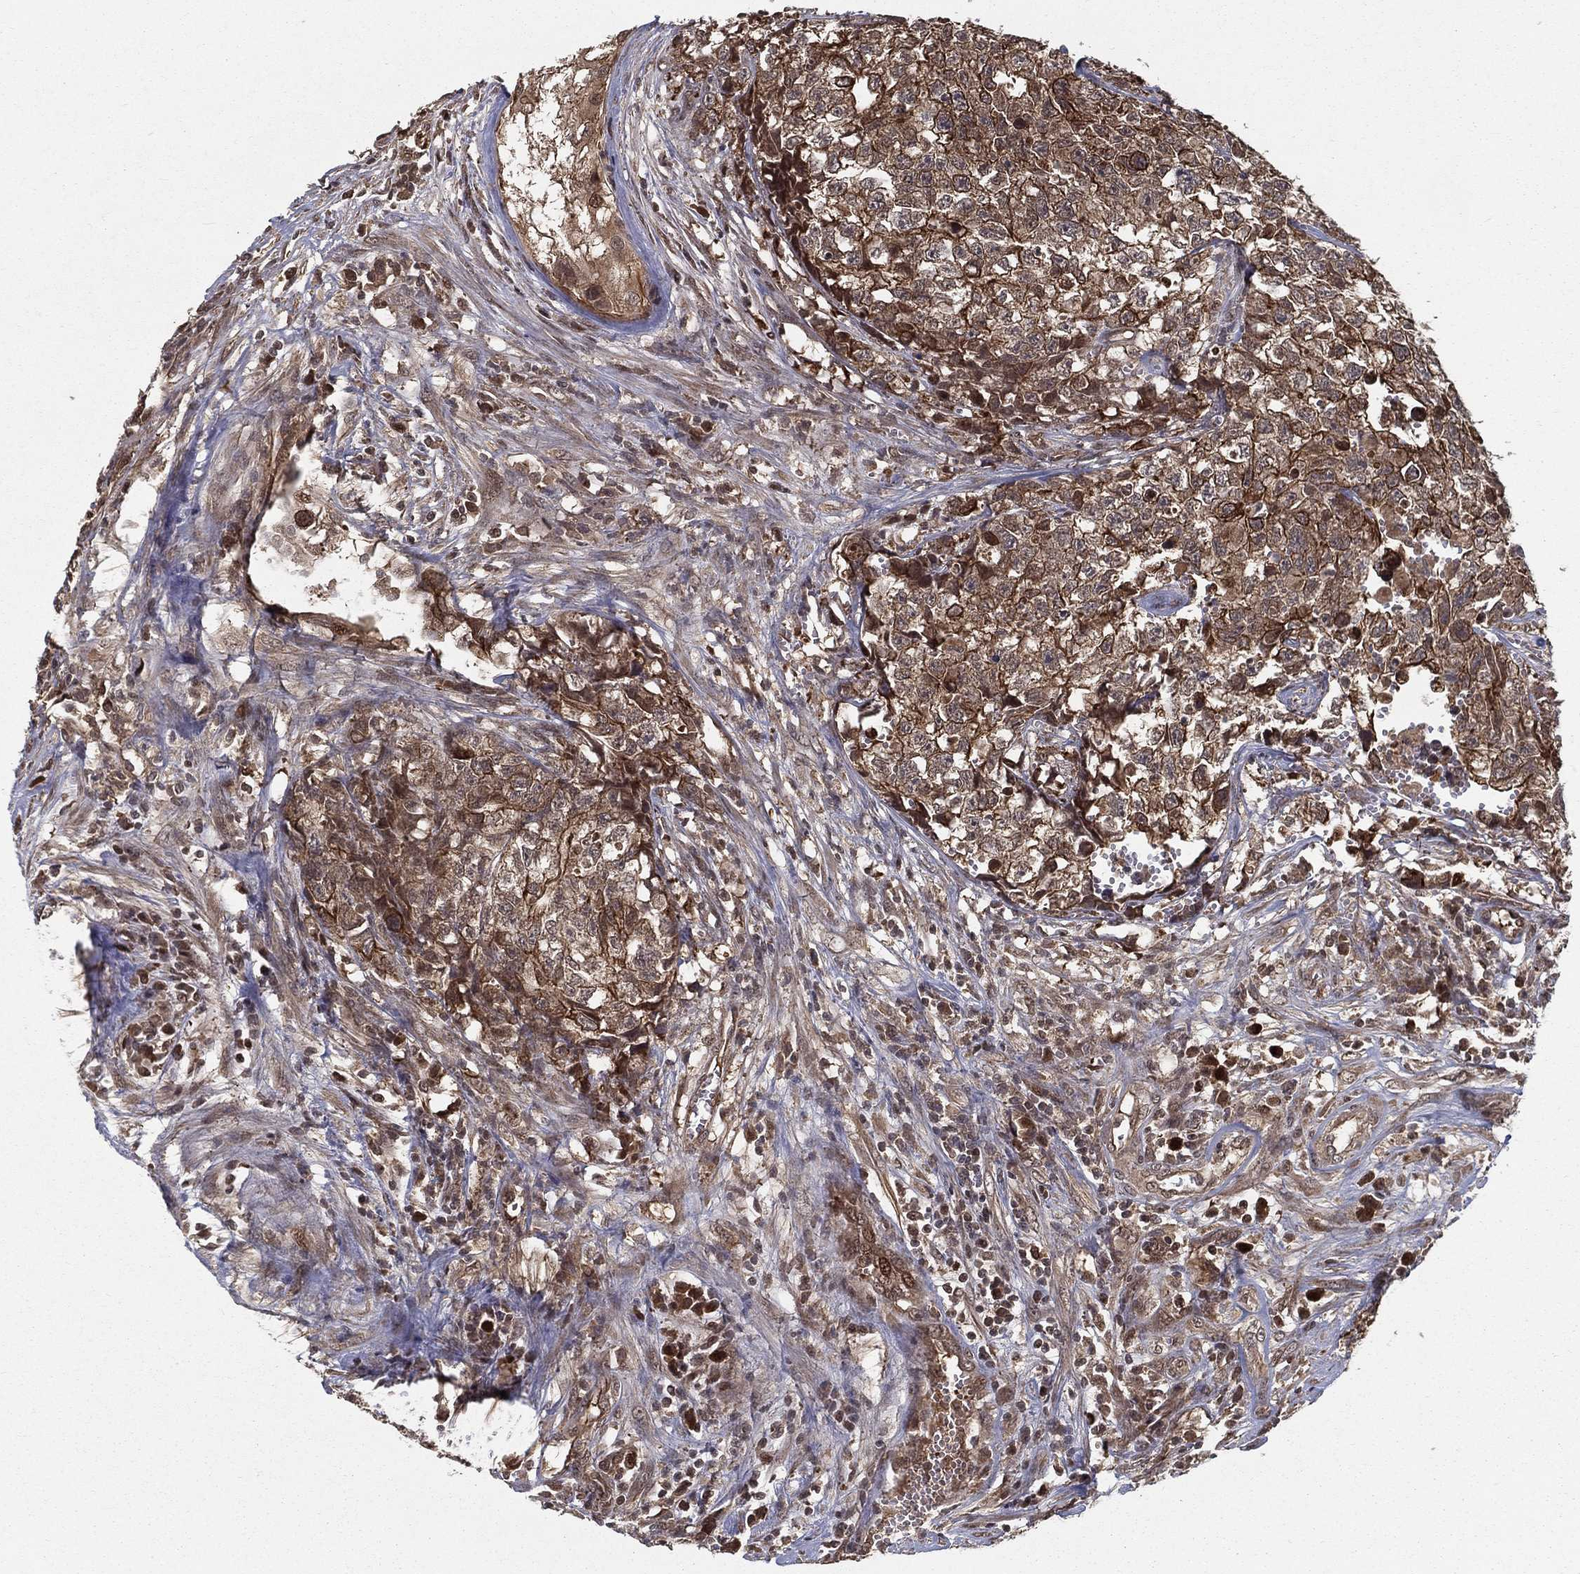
{"staining": {"intensity": "moderate", "quantity": "<25%", "location": "cytoplasmic/membranous"}, "tissue": "testis cancer", "cell_type": "Tumor cells", "image_type": "cancer", "snomed": [{"axis": "morphology", "description": "Seminoma, NOS"}, {"axis": "morphology", "description": "Carcinoma, Embryonal, NOS"}, {"axis": "topography", "description": "Testis"}], "caption": "Embryonal carcinoma (testis) stained for a protein reveals moderate cytoplasmic/membranous positivity in tumor cells.", "gene": "SLC6A6", "patient": {"sex": "male", "age": 22}}